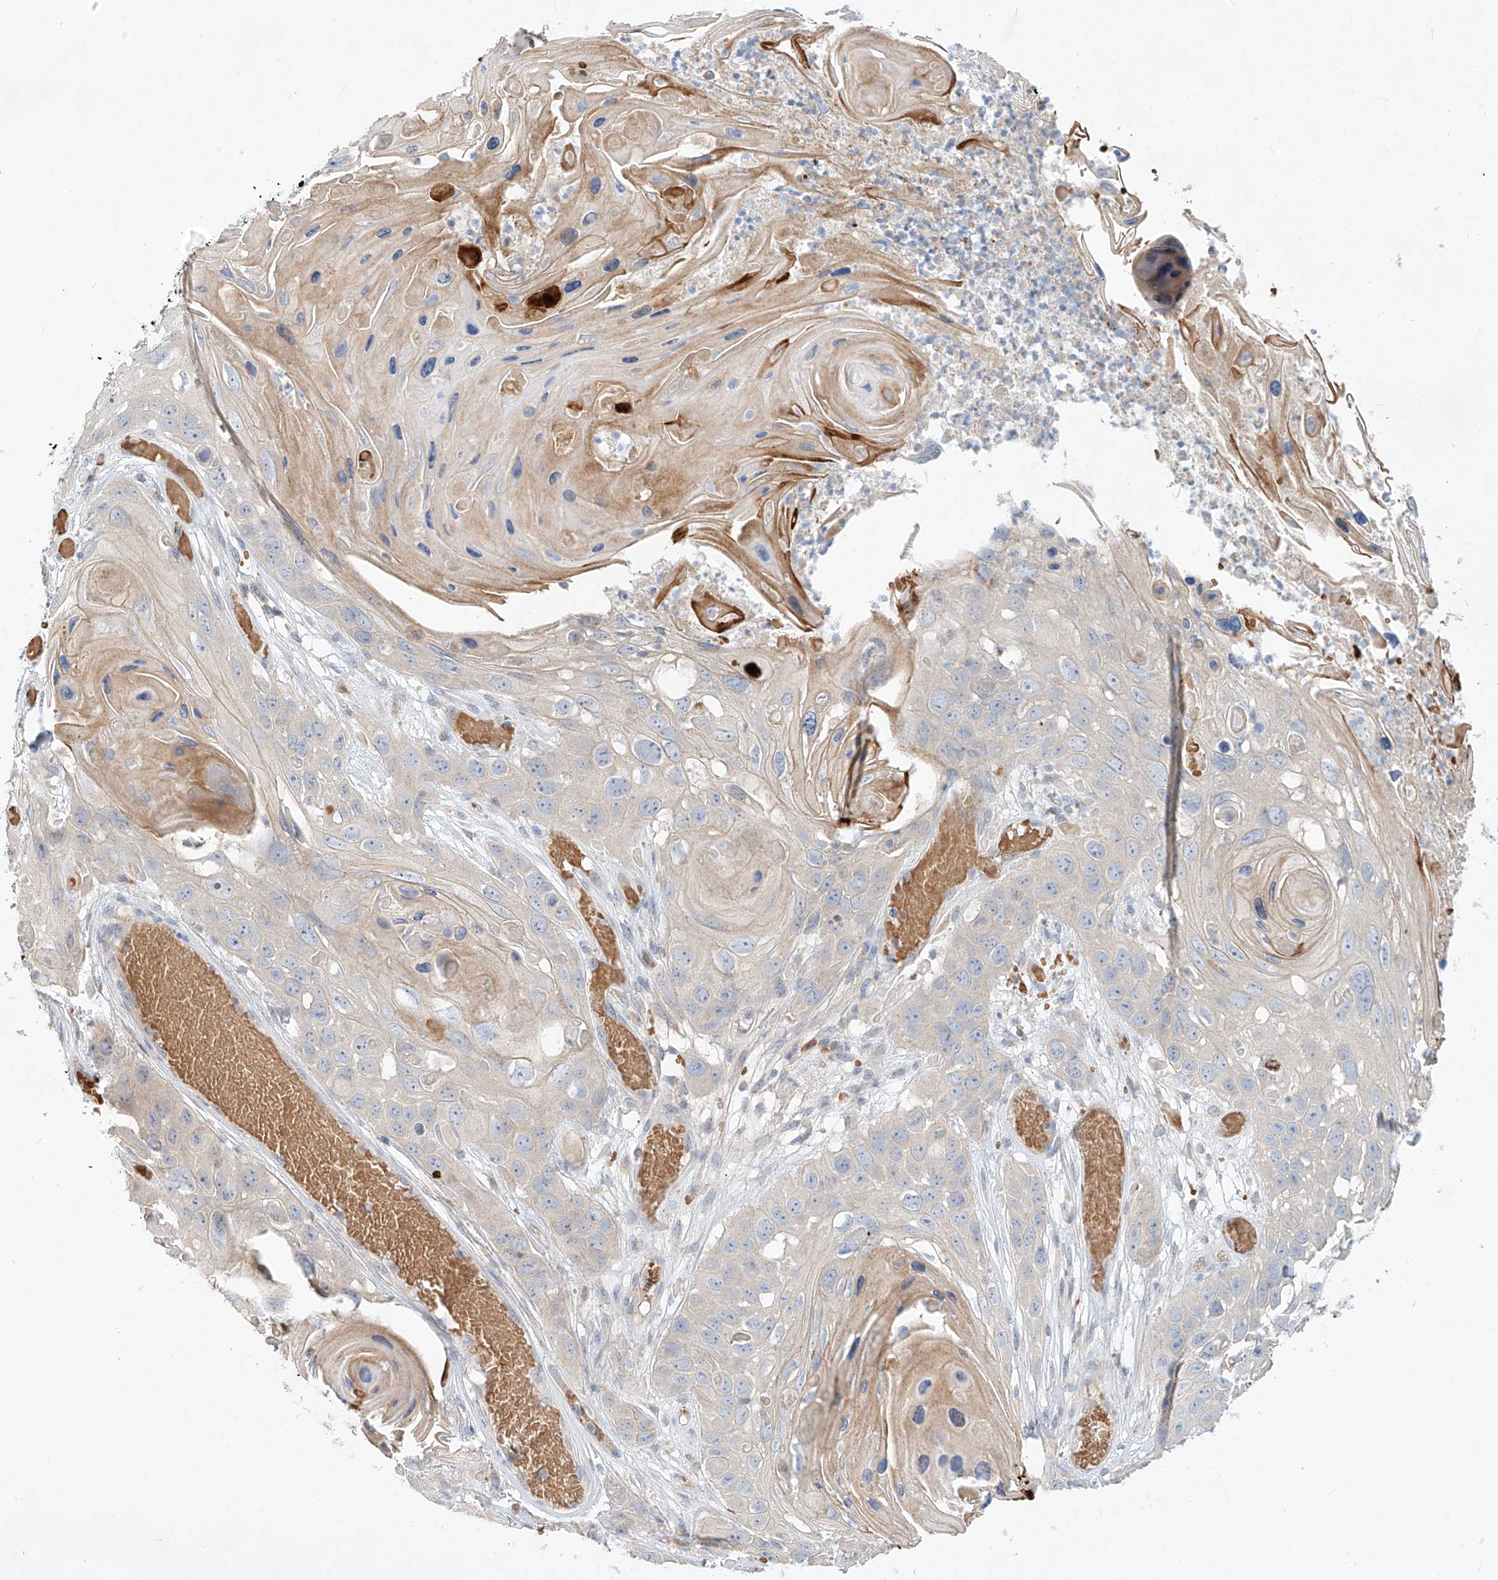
{"staining": {"intensity": "negative", "quantity": "none", "location": "none"}, "tissue": "skin cancer", "cell_type": "Tumor cells", "image_type": "cancer", "snomed": [{"axis": "morphology", "description": "Squamous cell carcinoma, NOS"}, {"axis": "topography", "description": "Skin"}], "caption": "Image shows no significant protein expression in tumor cells of skin cancer.", "gene": "SYTL3", "patient": {"sex": "male", "age": 55}}